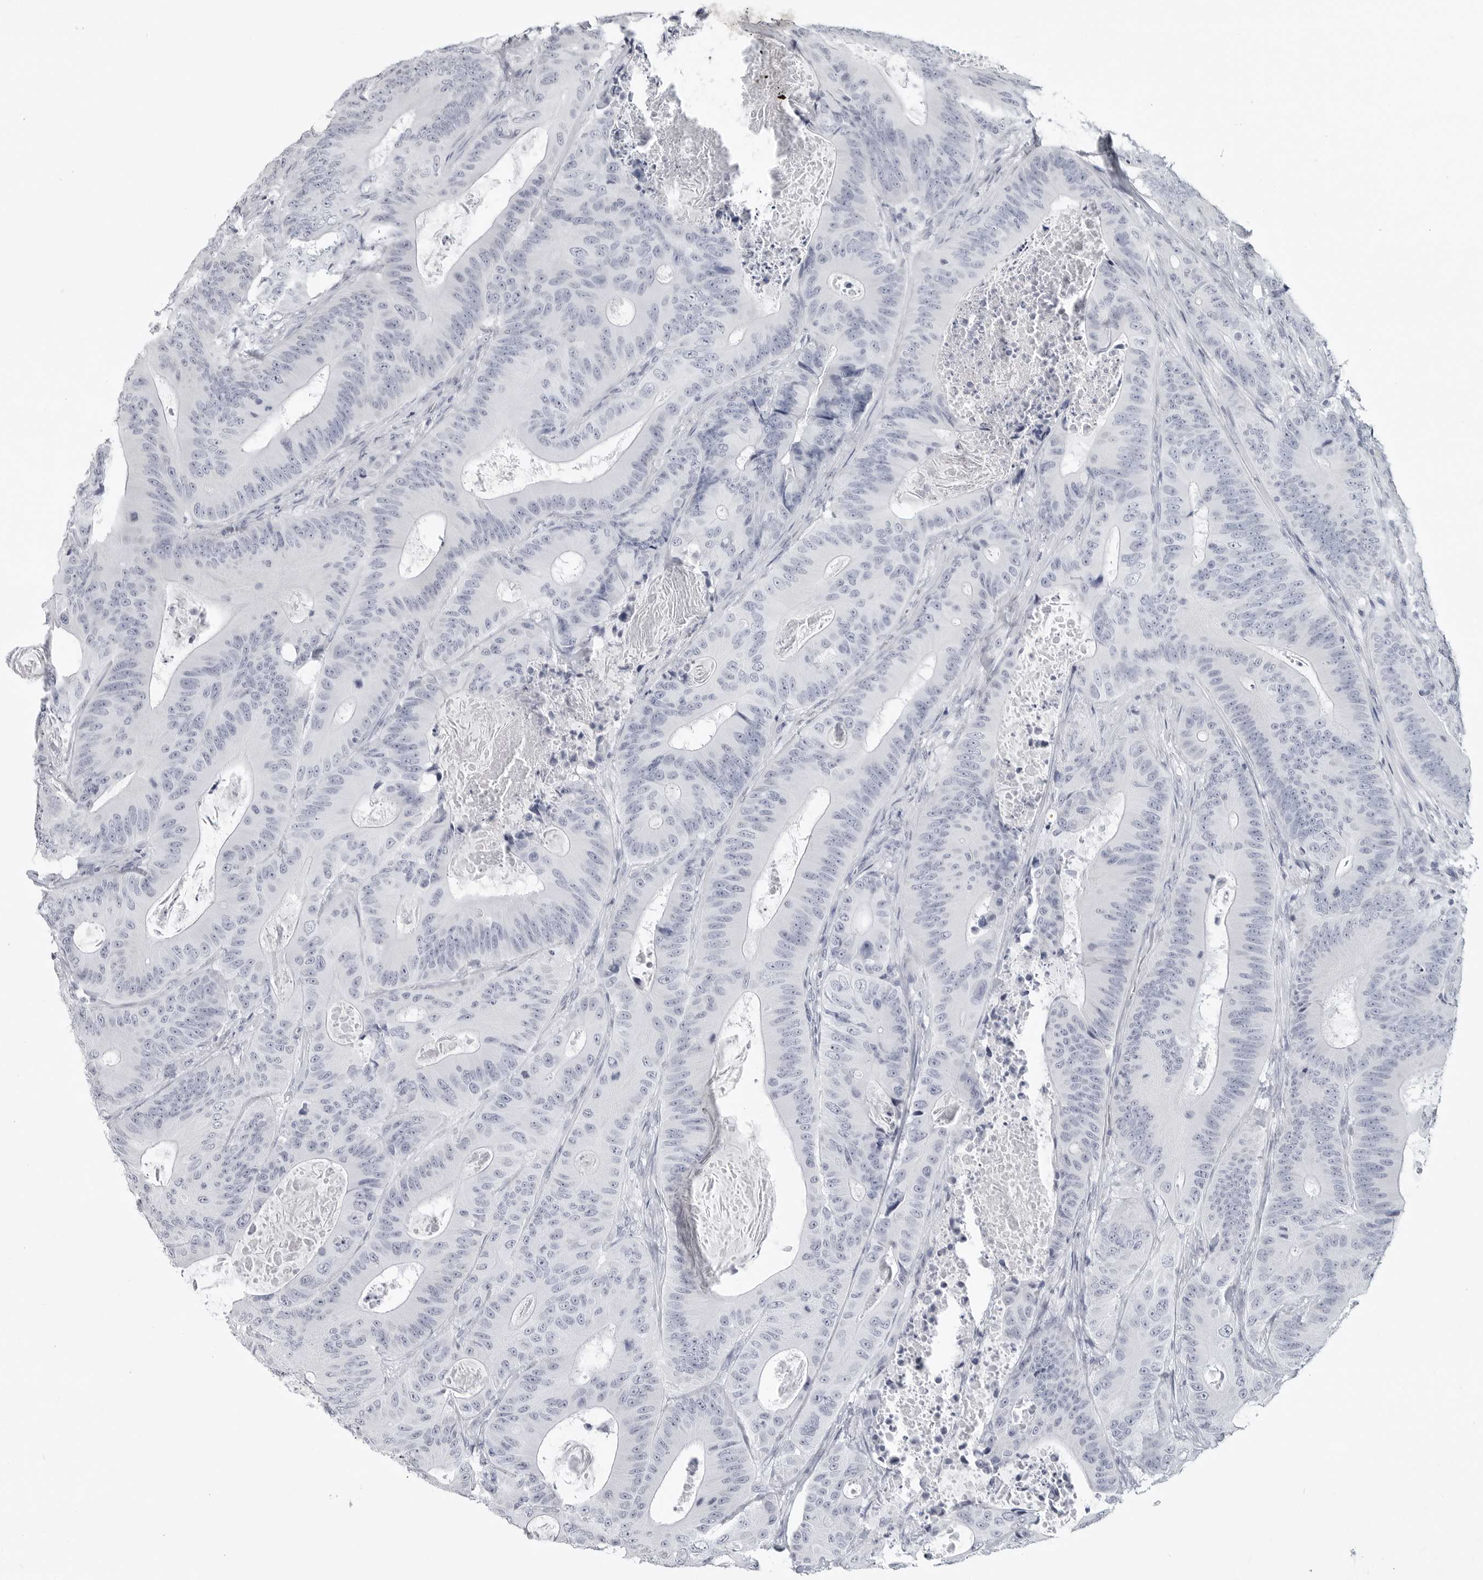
{"staining": {"intensity": "negative", "quantity": "none", "location": "none"}, "tissue": "colorectal cancer", "cell_type": "Tumor cells", "image_type": "cancer", "snomed": [{"axis": "morphology", "description": "Adenocarcinoma, NOS"}, {"axis": "topography", "description": "Colon"}], "caption": "An image of adenocarcinoma (colorectal) stained for a protein demonstrates no brown staining in tumor cells.", "gene": "LY6D", "patient": {"sex": "male", "age": 83}}